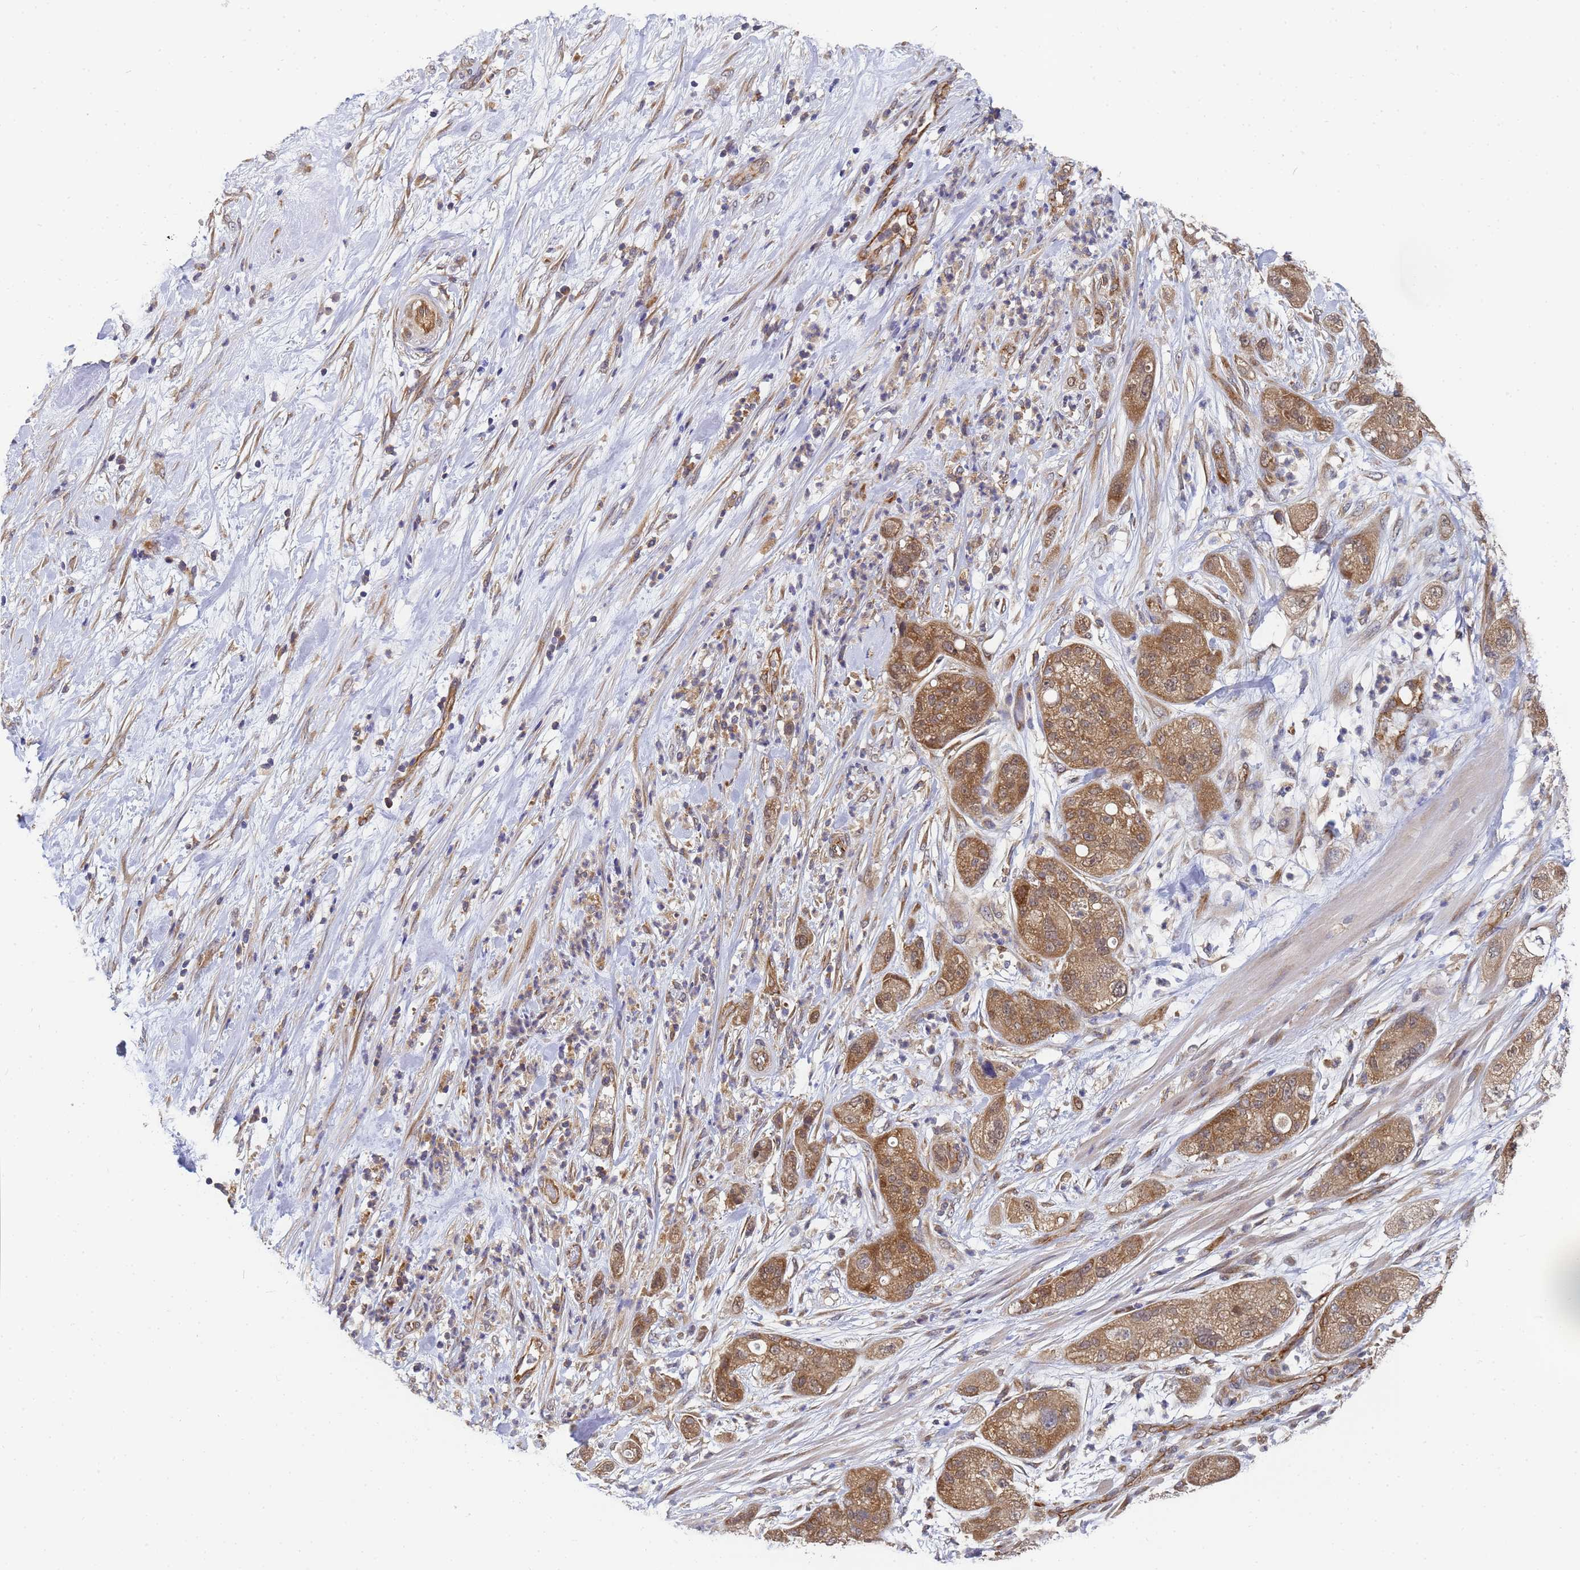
{"staining": {"intensity": "moderate", "quantity": ">75%", "location": "cytoplasmic/membranous"}, "tissue": "pancreatic cancer", "cell_type": "Tumor cells", "image_type": "cancer", "snomed": [{"axis": "morphology", "description": "Adenocarcinoma, NOS"}, {"axis": "topography", "description": "Pancreas"}], "caption": "Pancreatic cancer (adenocarcinoma) was stained to show a protein in brown. There is medium levels of moderate cytoplasmic/membranous expression in about >75% of tumor cells.", "gene": "ALS2CL", "patient": {"sex": "female", "age": 78}}